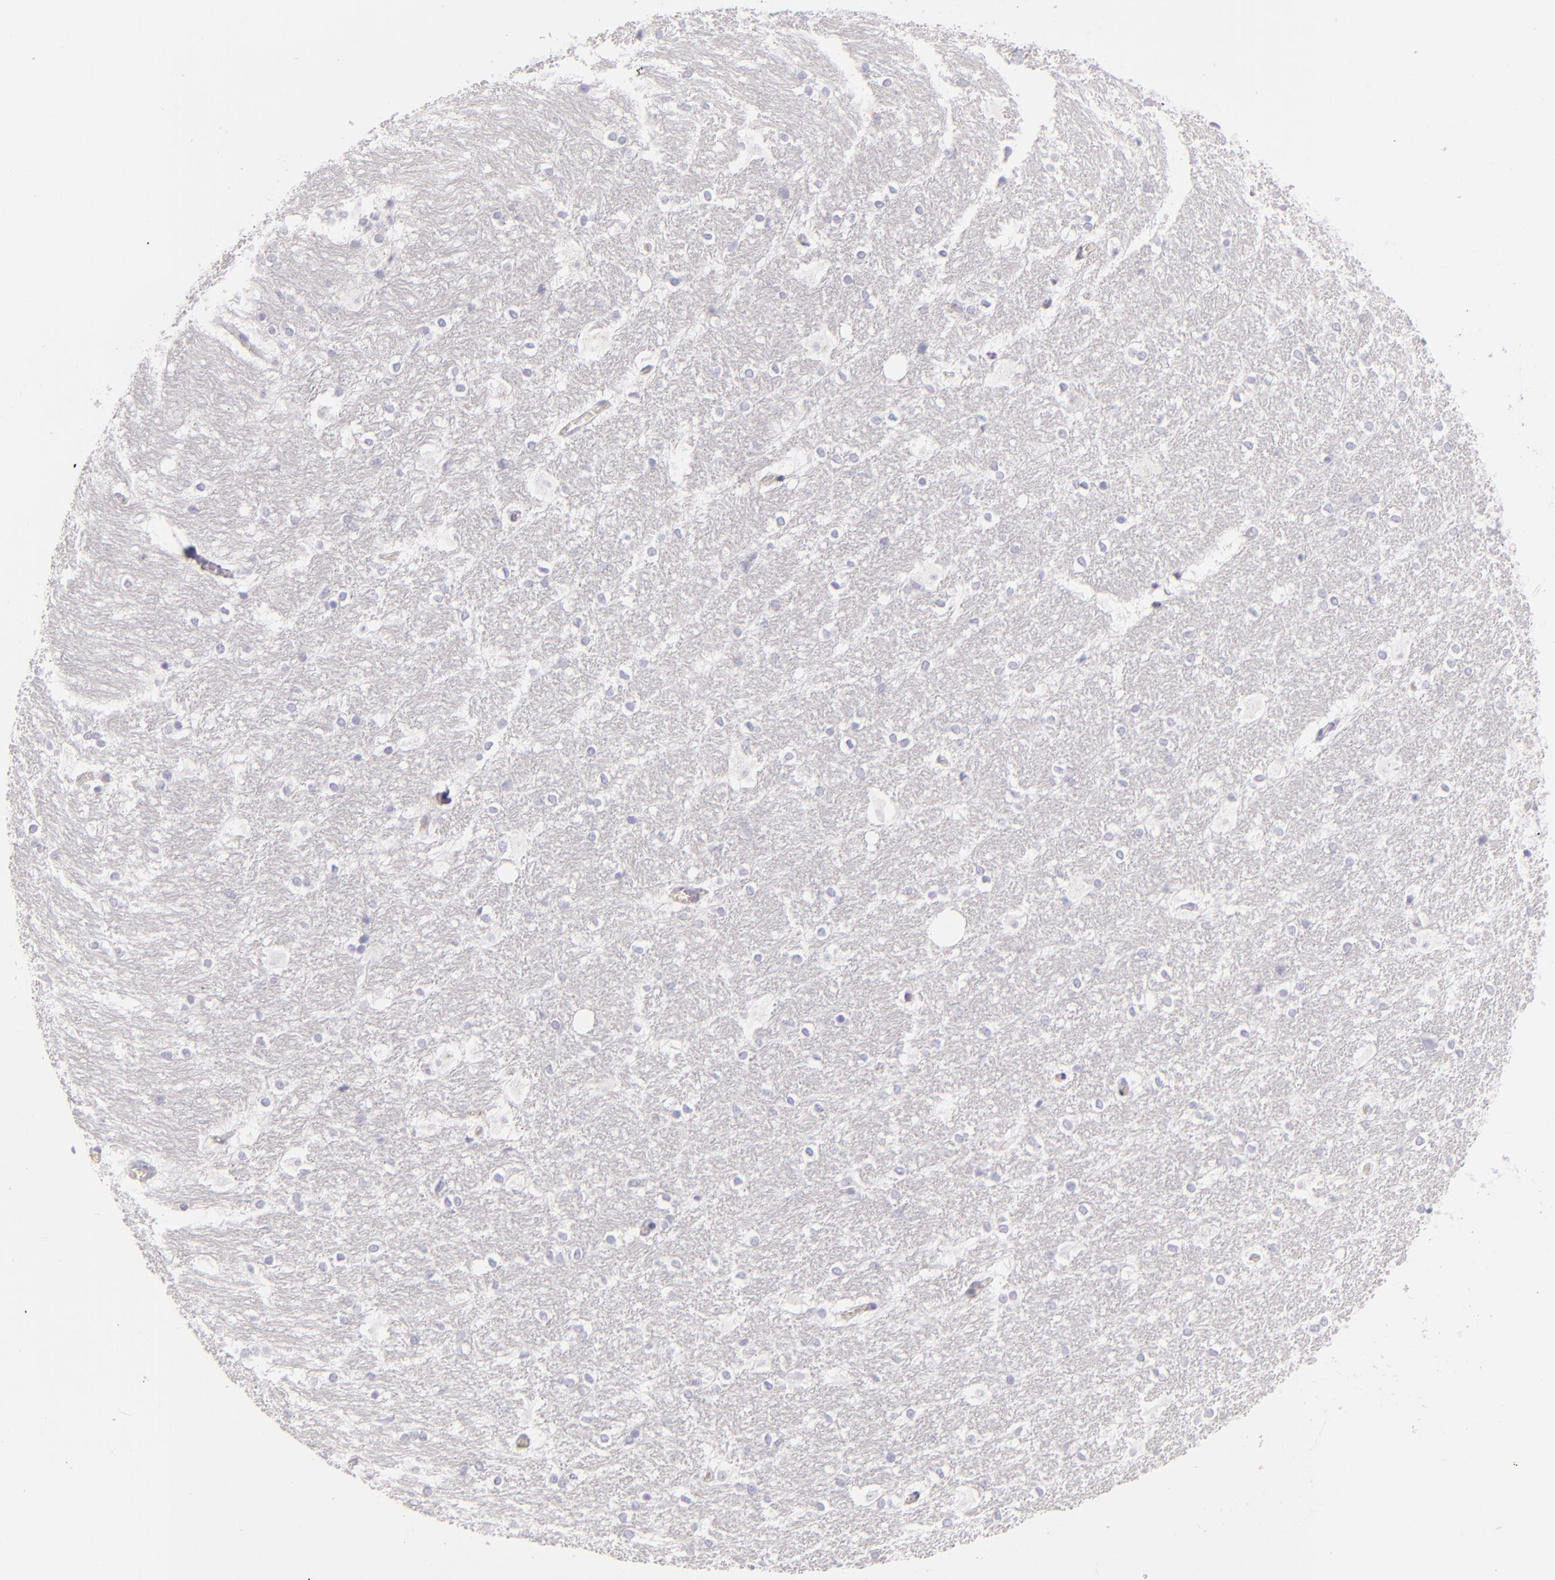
{"staining": {"intensity": "negative", "quantity": "none", "location": "none"}, "tissue": "hippocampus", "cell_type": "Glial cells", "image_type": "normal", "snomed": [{"axis": "morphology", "description": "Normal tissue, NOS"}, {"axis": "topography", "description": "Hippocampus"}], "caption": "A high-resolution micrograph shows IHC staining of benign hippocampus, which displays no significant positivity in glial cells.", "gene": "CD207", "patient": {"sex": "female", "age": 19}}